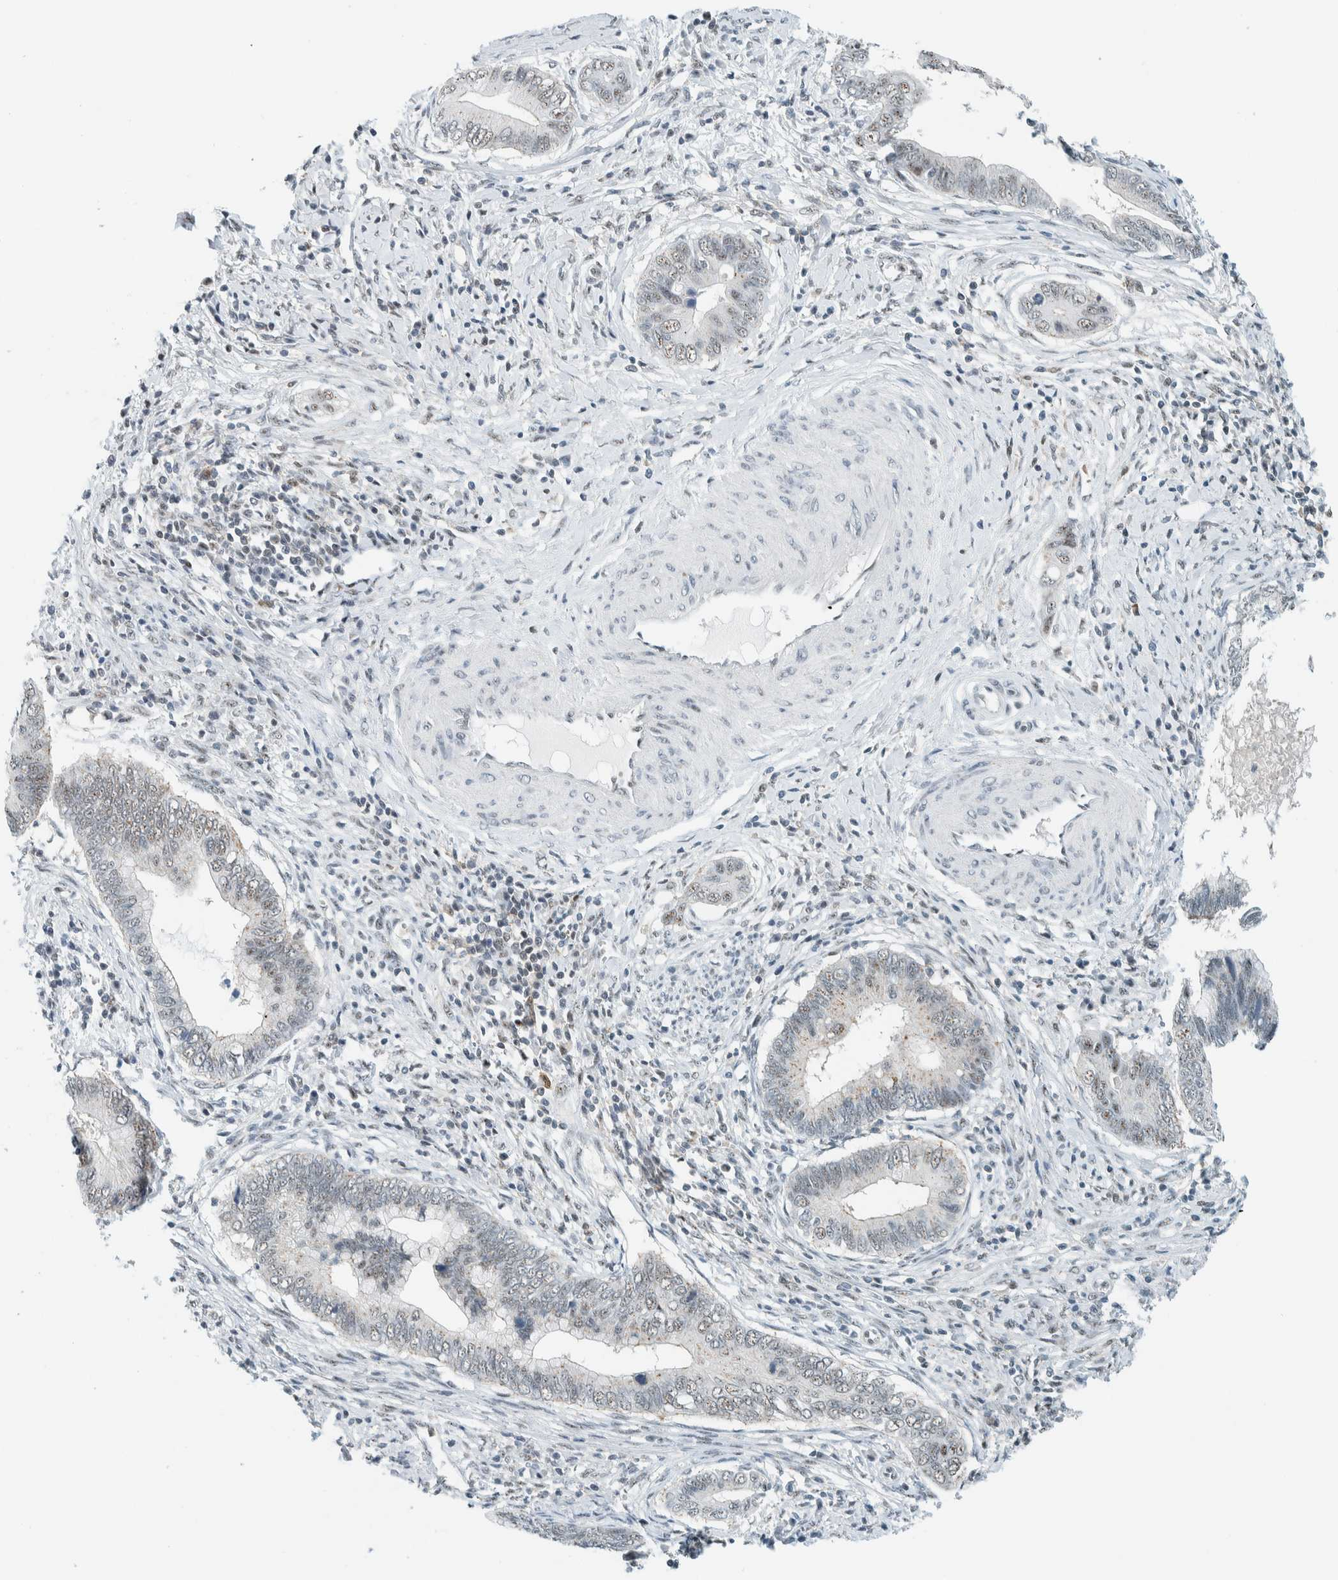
{"staining": {"intensity": "weak", "quantity": "25%-75%", "location": "cytoplasmic/membranous"}, "tissue": "cervical cancer", "cell_type": "Tumor cells", "image_type": "cancer", "snomed": [{"axis": "morphology", "description": "Adenocarcinoma, NOS"}, {"axis": "topography", "description": "Cervix"}], "caption": "This is an image of immunohistochemistry (IHC) staining of adenocarcinoma (cervical), which shows weak staining in the cytoplasmic/membranous of tumor cells.", "gene": "CYSRT1", "patient": {"sex": "female", "age": 44}}